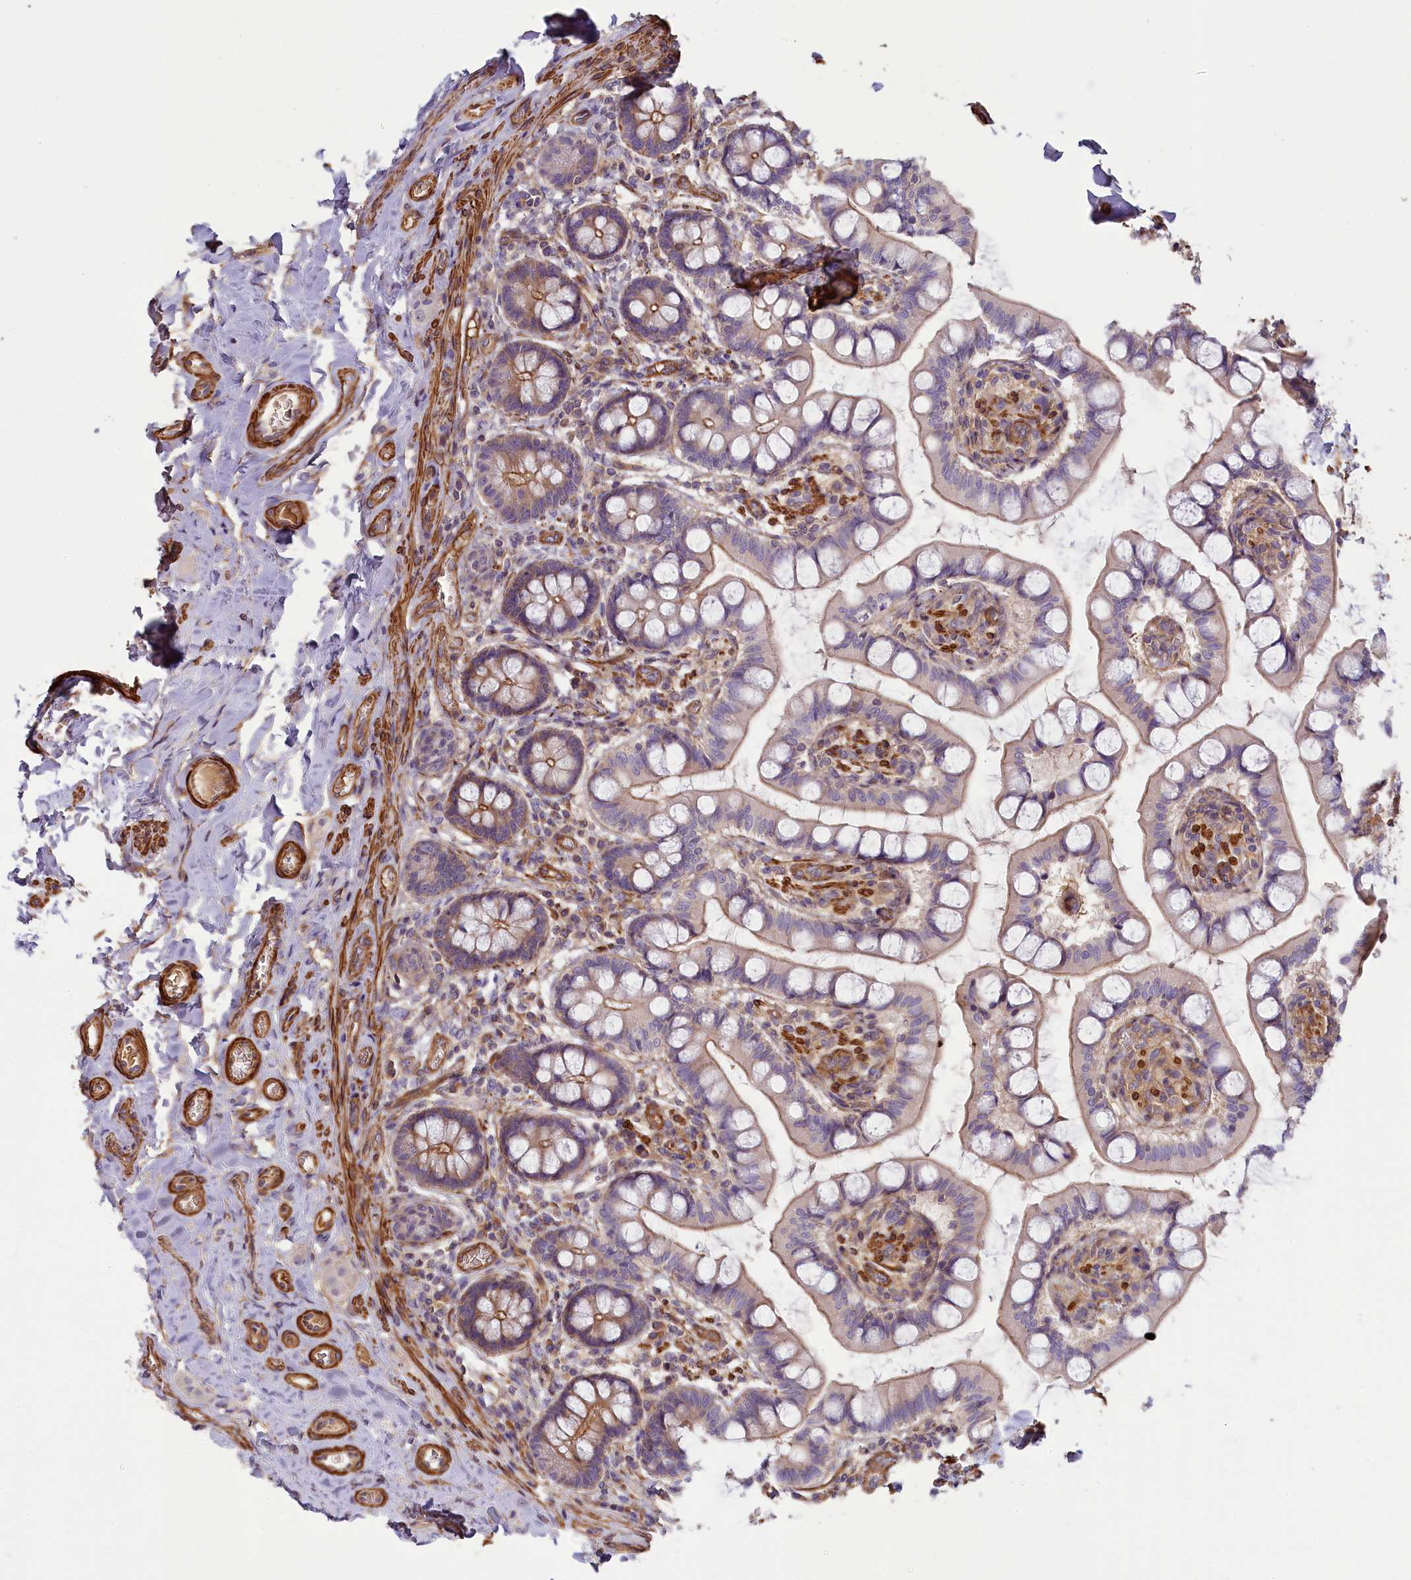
{"staining": {"intensity": "weak", "quantity": "25%-75%", "location": "cytoplasmic/membranous"}, "tissue": "small intestine", "cell_type": "Glandular cells", "image_type": "normal", "snomed": [{"axis": "morphology", "description": "Normal tissue, NOS"}, {"axis": "topography", "description": "Small intestine"}], "caption": "DAB immunohistochemical staining of benign small intestine demonstrates weak cytoplasmic/membranous protein positivity in about 25%-75% of glandular cells. (brown staining indicates protein expression, while blue staining denotes nuclei).", "gene": "FUZ", "patient": {"sex": "male", "age": 52}}